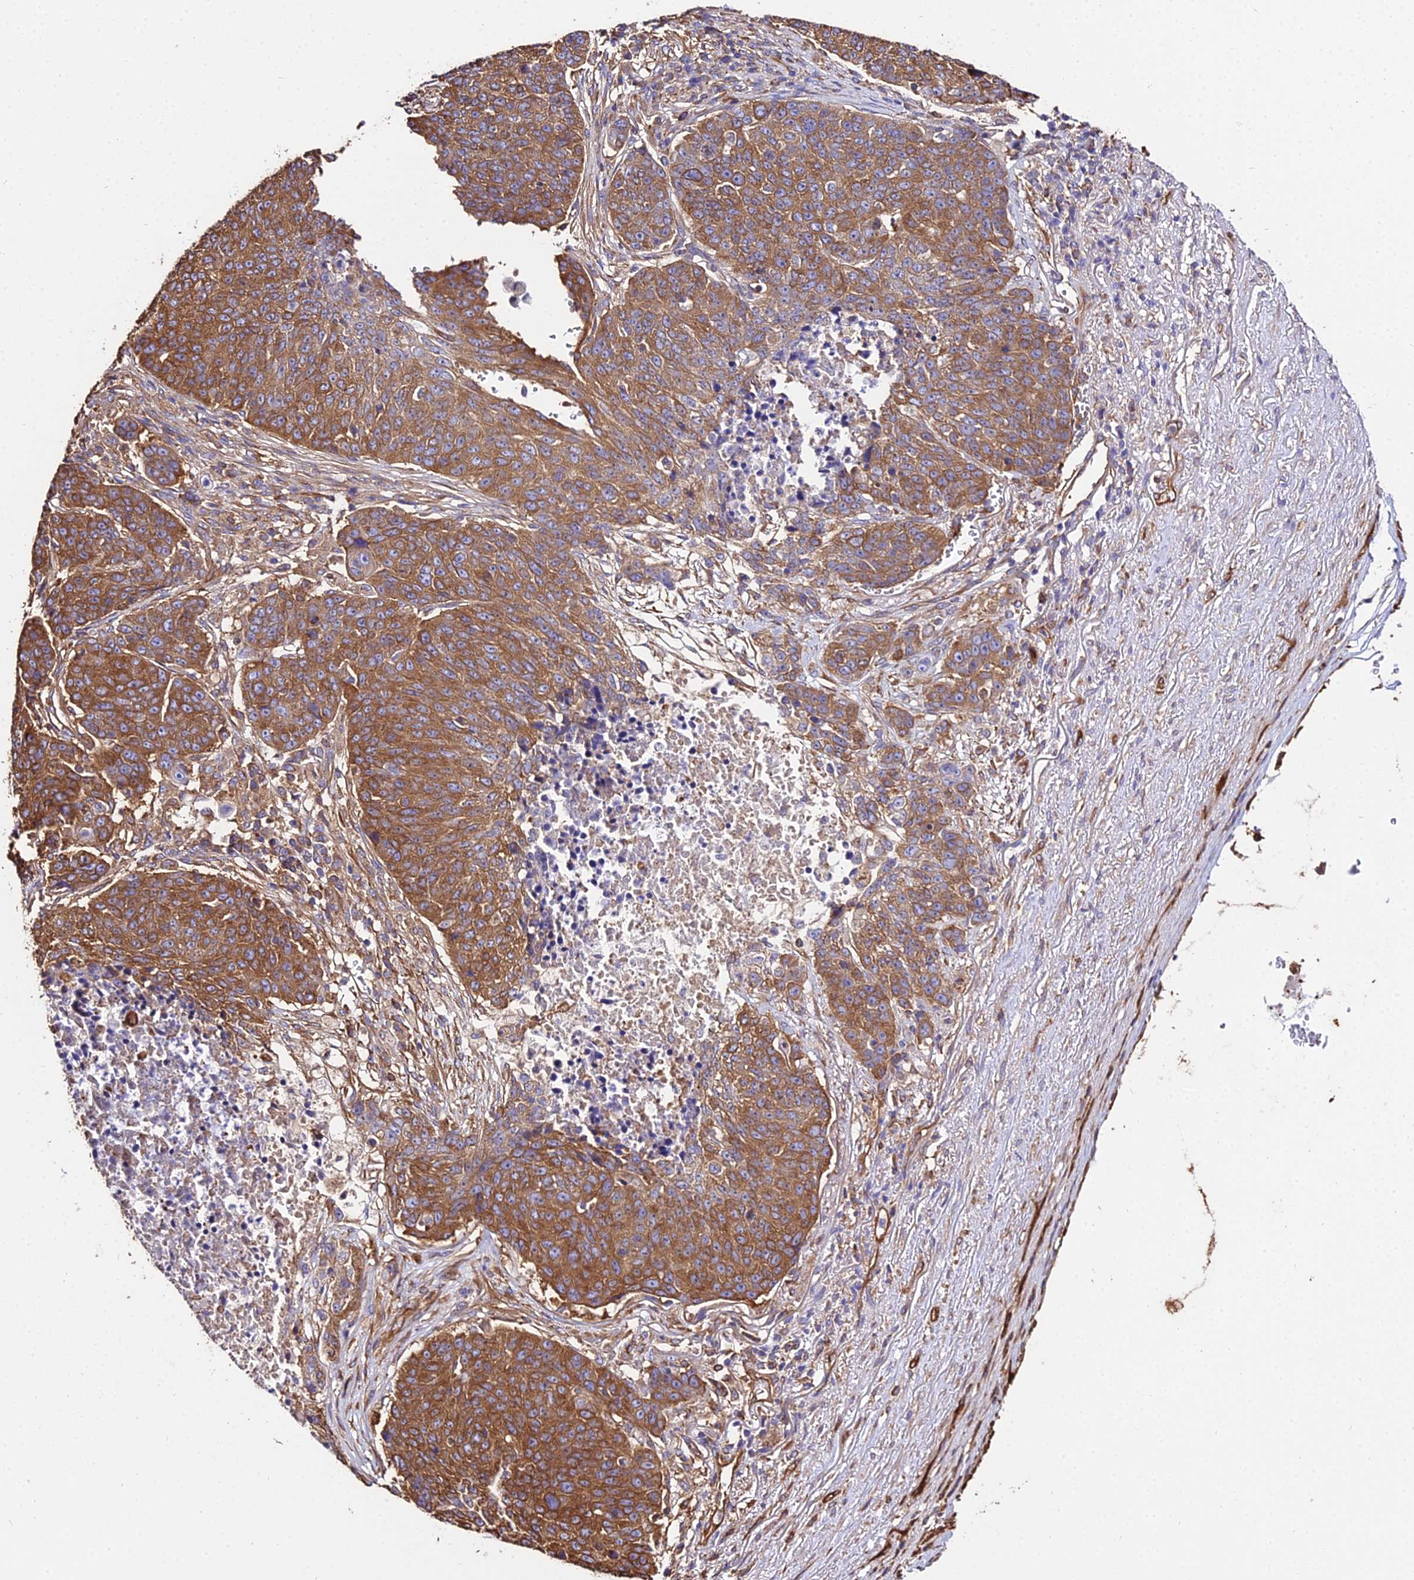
{"staining": {"intensity": "moderate", "quantity": ">75%", "location": "cytoplasmic/membranous"}, "tissue": "lung cancer", "cell_type": "Tumor cells", "image_type": "cancer", "snomed": [{"axis": "morphology", "description": "Normal tissue, NOS"}, {"axis": "morphology", "description": "Squamous cell carcinoma, NOS"}, {"axis": "topography", "description": "Lymph node"}, {"axis": "topography", "description": "Lung"}], "caption": "Brown immunohistochemical staining in lung cancer (squamous cell carcinoma) exhibits moderate cytoplasmic/membranous expression in about >75% of tumor cells. The staining was performed using DAB, with brown indicating positive protein expression. Nuclei are stained blue with hematoxylin.", "gene": "TUBA3D", "patient": {"sex": "male", "age": 66}}